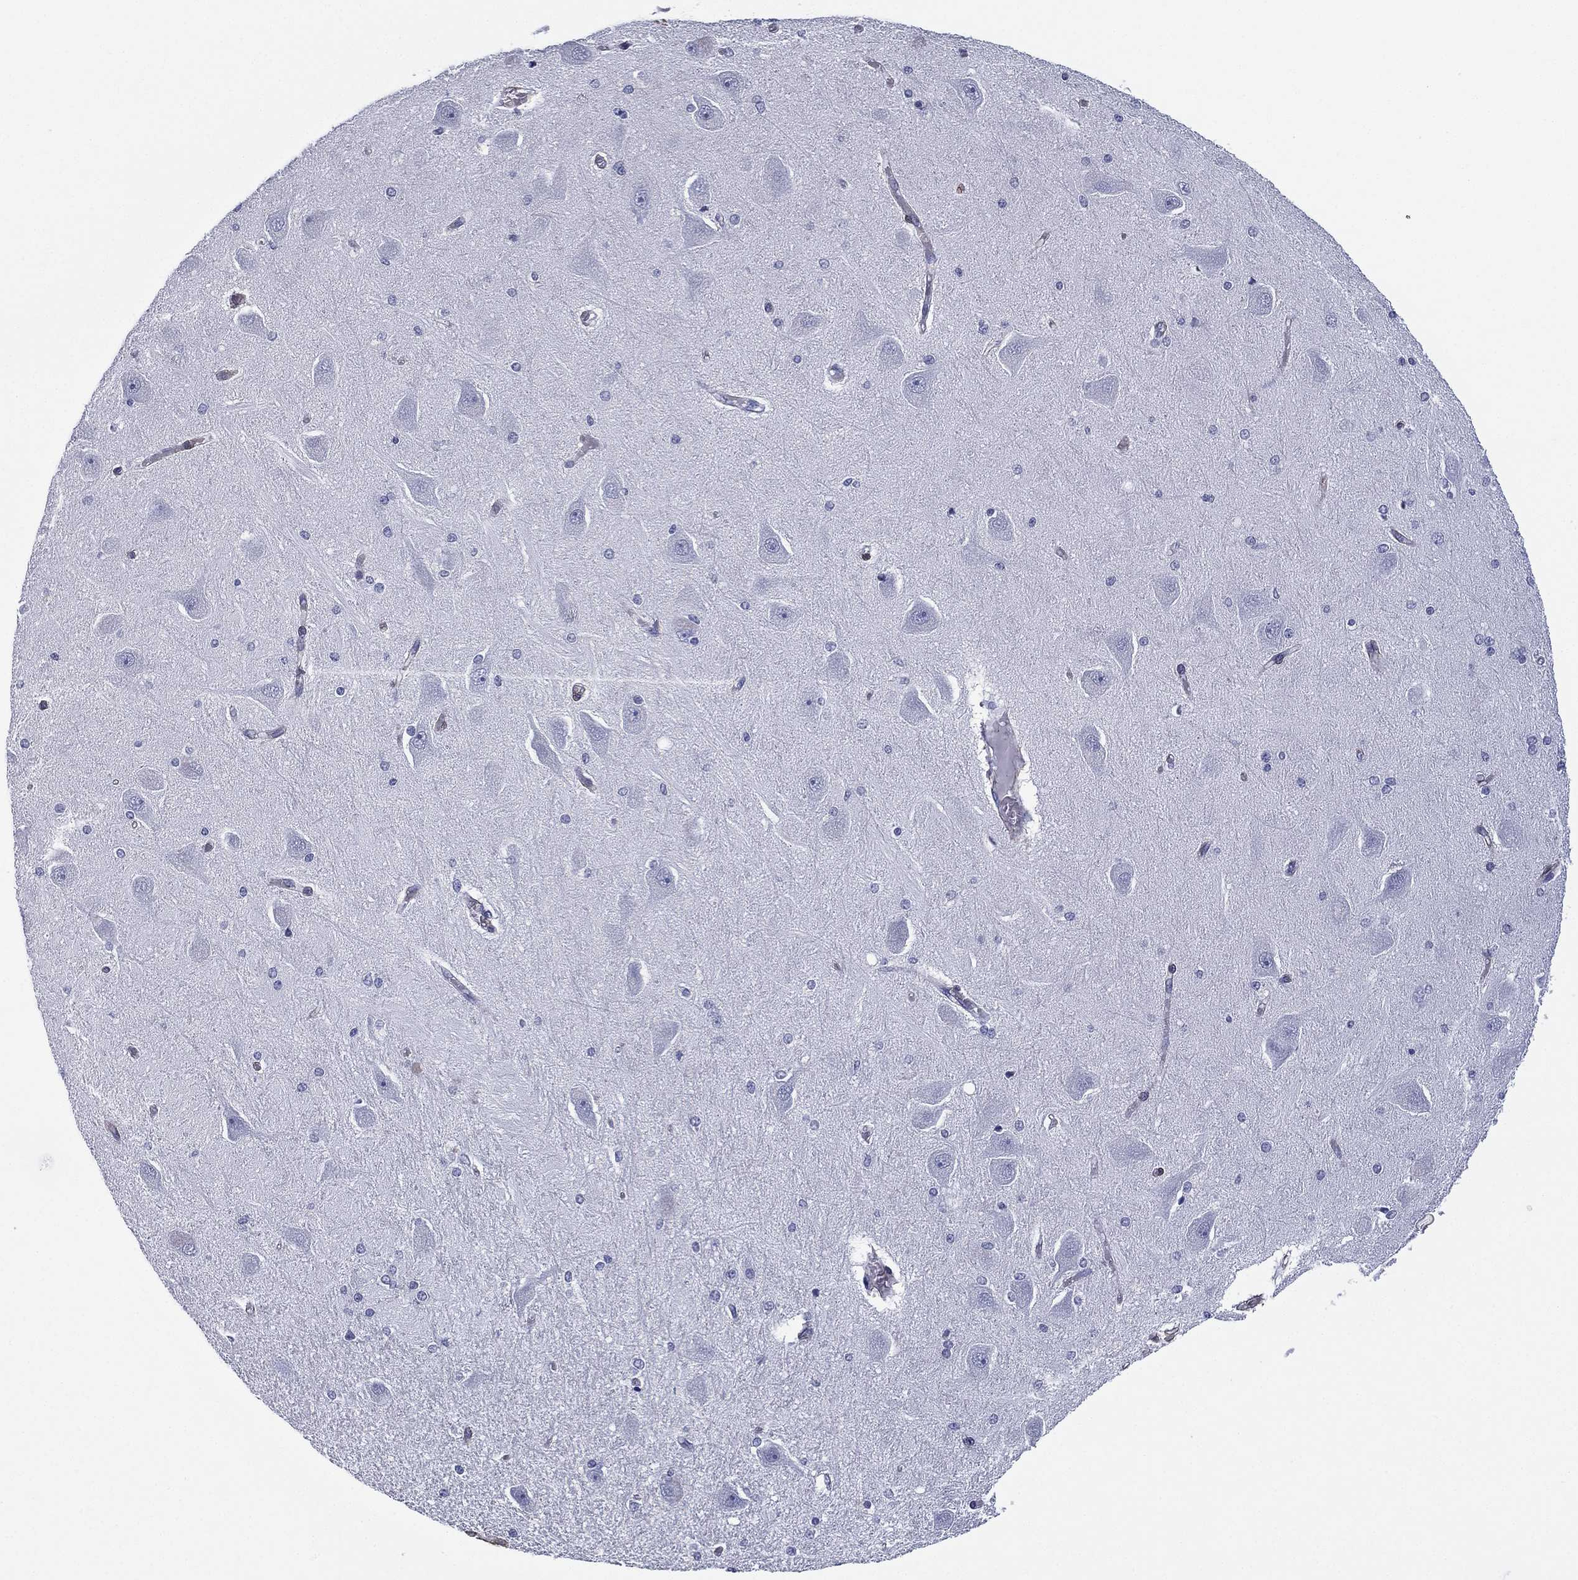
{"staining": {"intensity": "negative", "quantity": "none", "location": "none"}, "tissue": "hippocampus", "cell_type": "Glial cells", "image_type": "normal", "snomed": [{"axis": "morphology", "description": "Normal tissue, NOS"}, {"axis": "topography", "description": "Hippocampus"}], "caption": "This image is of normal hippocampus stained with immunohistochemistry to label a protein in brown with the nuclei are counter-stained blue. There is no staining in glial cells.", "gene": "CAVIN3", "patient": {"sex": "female", "age": 54}}